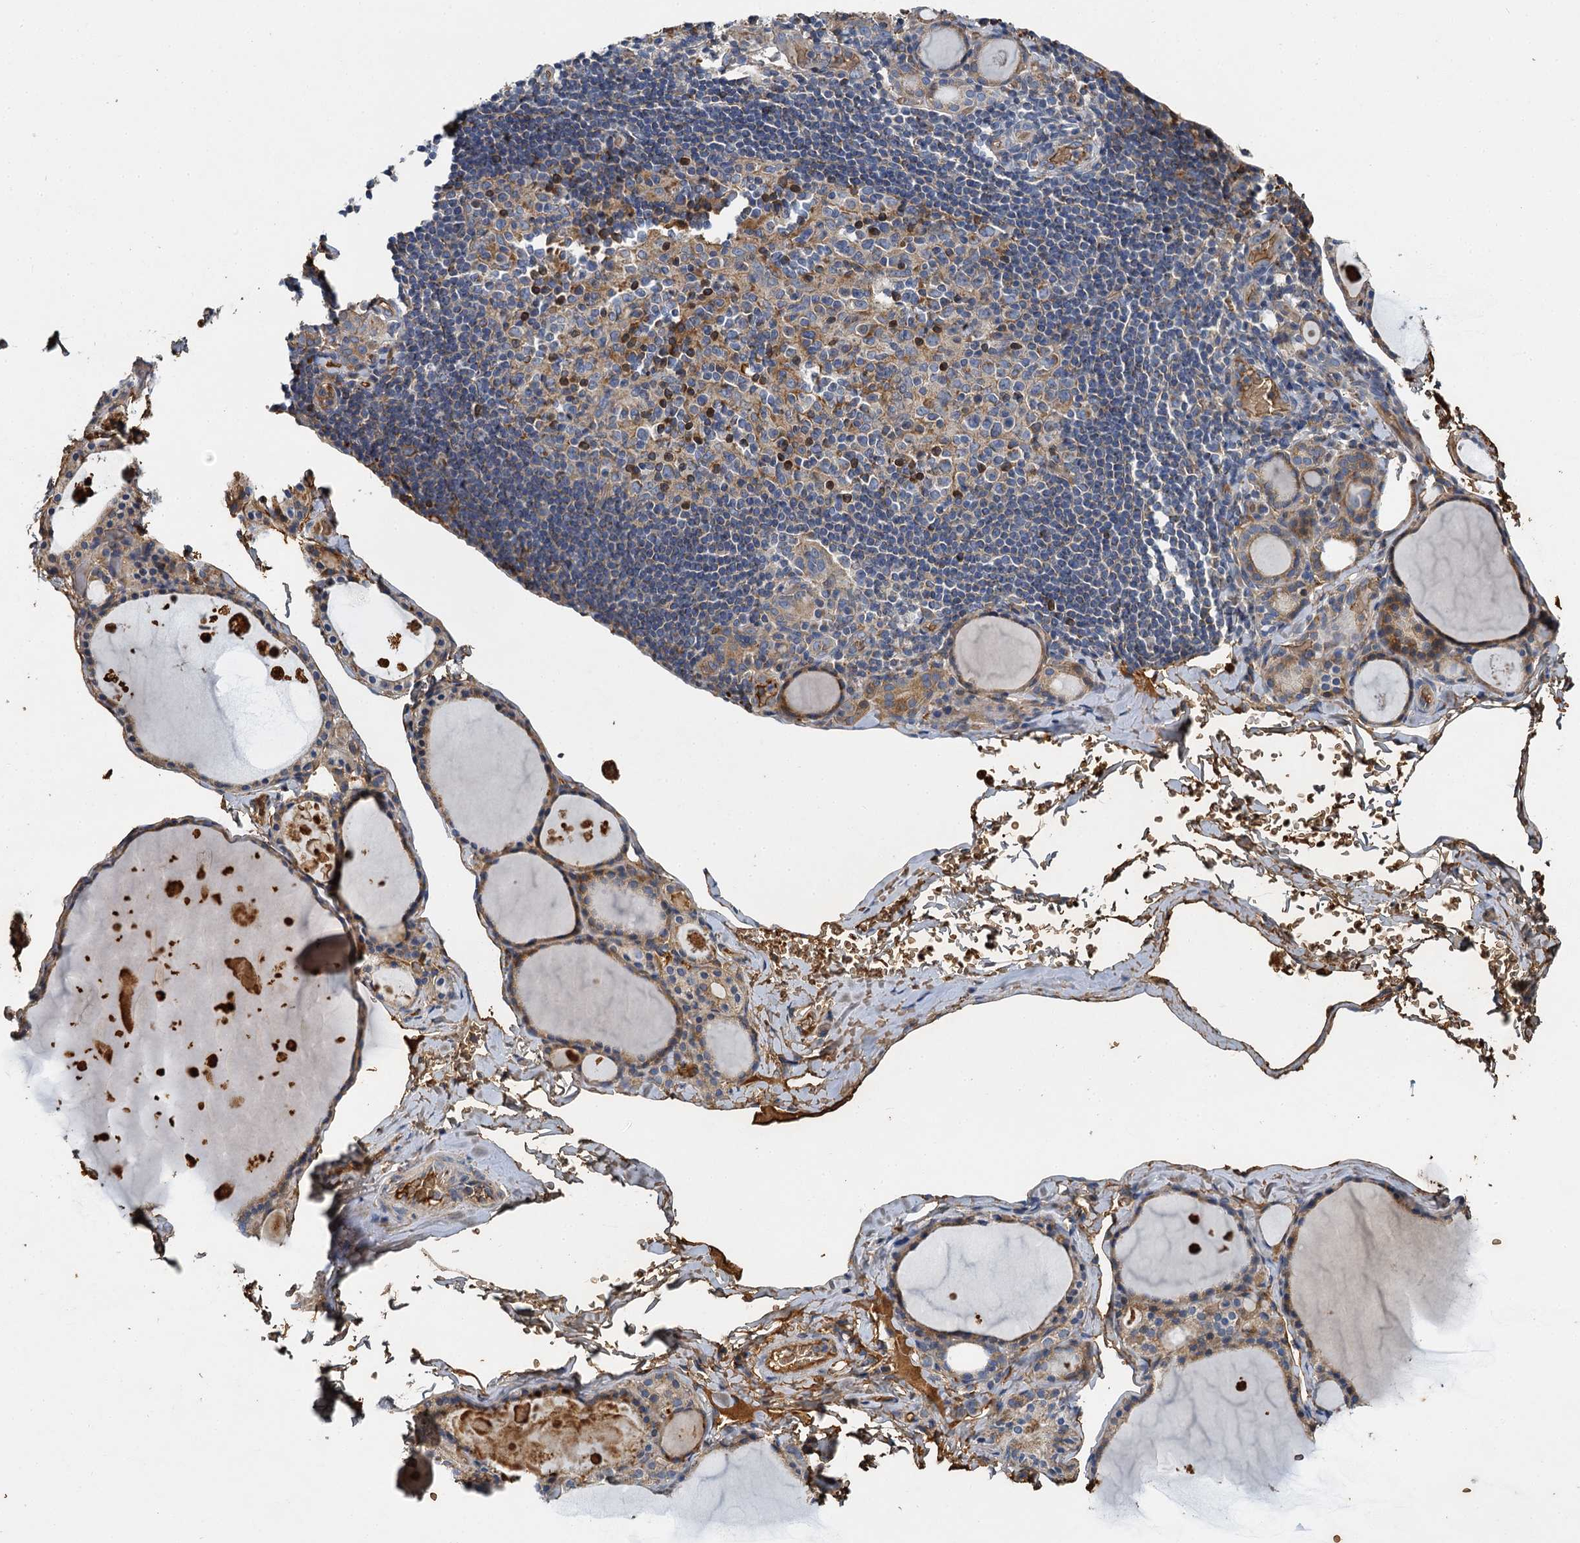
{"staining": {"intensity": "moderate", "quantity": "25%-75%", "location": "cytoplasmic/membranous"}, "tissue": "thyroid gland", "cell_type": "Glandular cells", "image_type": "normal", "snomed": [{"axis": "morphology", "description": "Normal tissue, NOS"}, {"axis": "topography", "description": "Thyroid gland"}], "caption": "Immunohistochemical staining of normal human thyroid gland shows medium levels of moderate cytoplasmic/membranous positivity in about 25%-75% of glandular cells.", "gene": "BCS1L", "patient": {"sex": "male", "age": 56}}